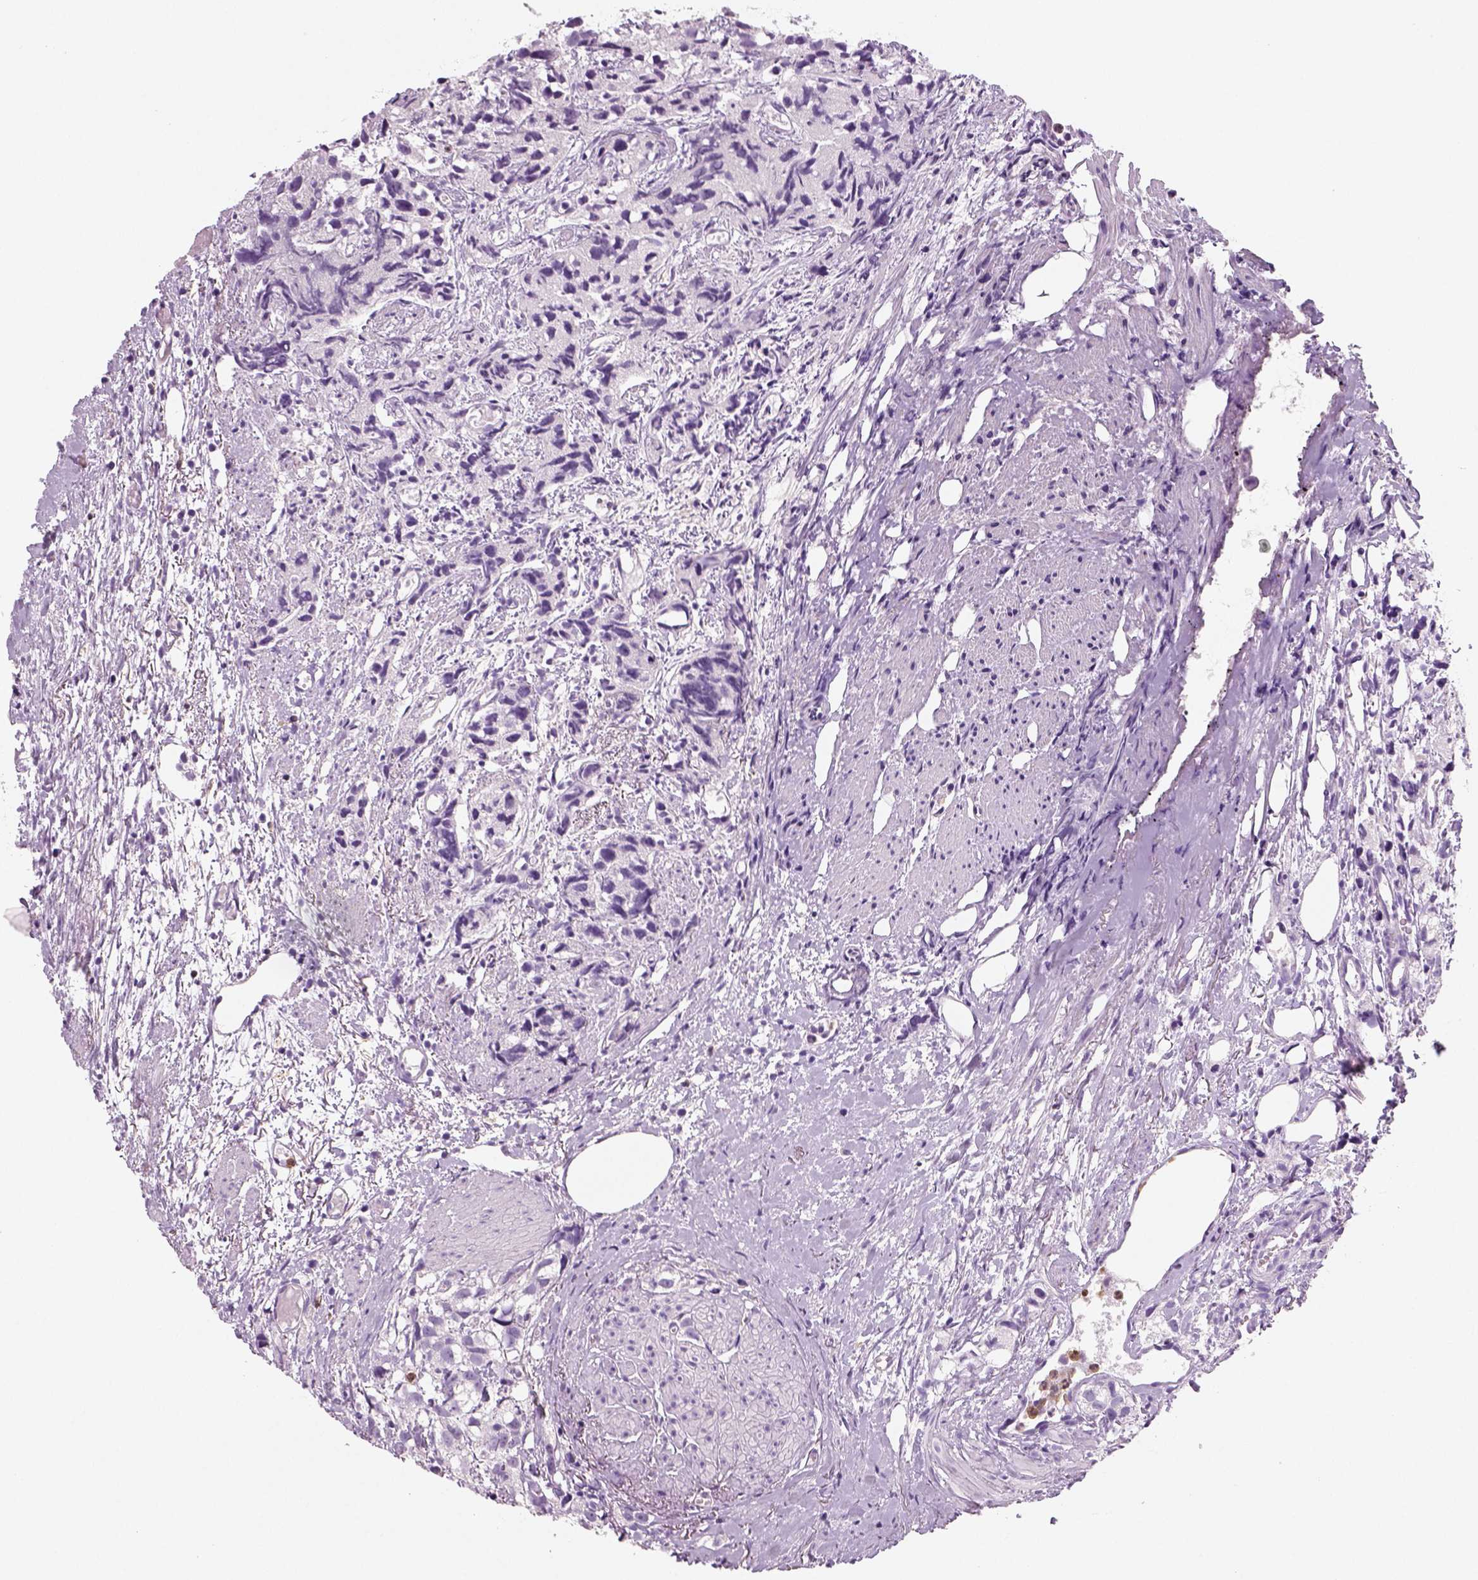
{"staining": {"intensity": "negative", "quantity": "none", "location": "none"}, "tissue": "prostate cancer", "cell_type": "Tumor cells", "image_type": "cancer", "snomed": [{"axis": "morphology", "description": "Adenocarcinoma, High grade"}, {"axis": "topography", "description": "Prostate"}], "caption": "The immunohistochemistry (IHC) micrograph has no significant staining in tumor cells of high-grade adenocarcinoma (prostate) tissue. (Brightfield microscopy of DAB immunohistochemistry (IHC) at high magnification).", "gene": "NECAB2", "patient": {"sex": "male", "age": 68}}